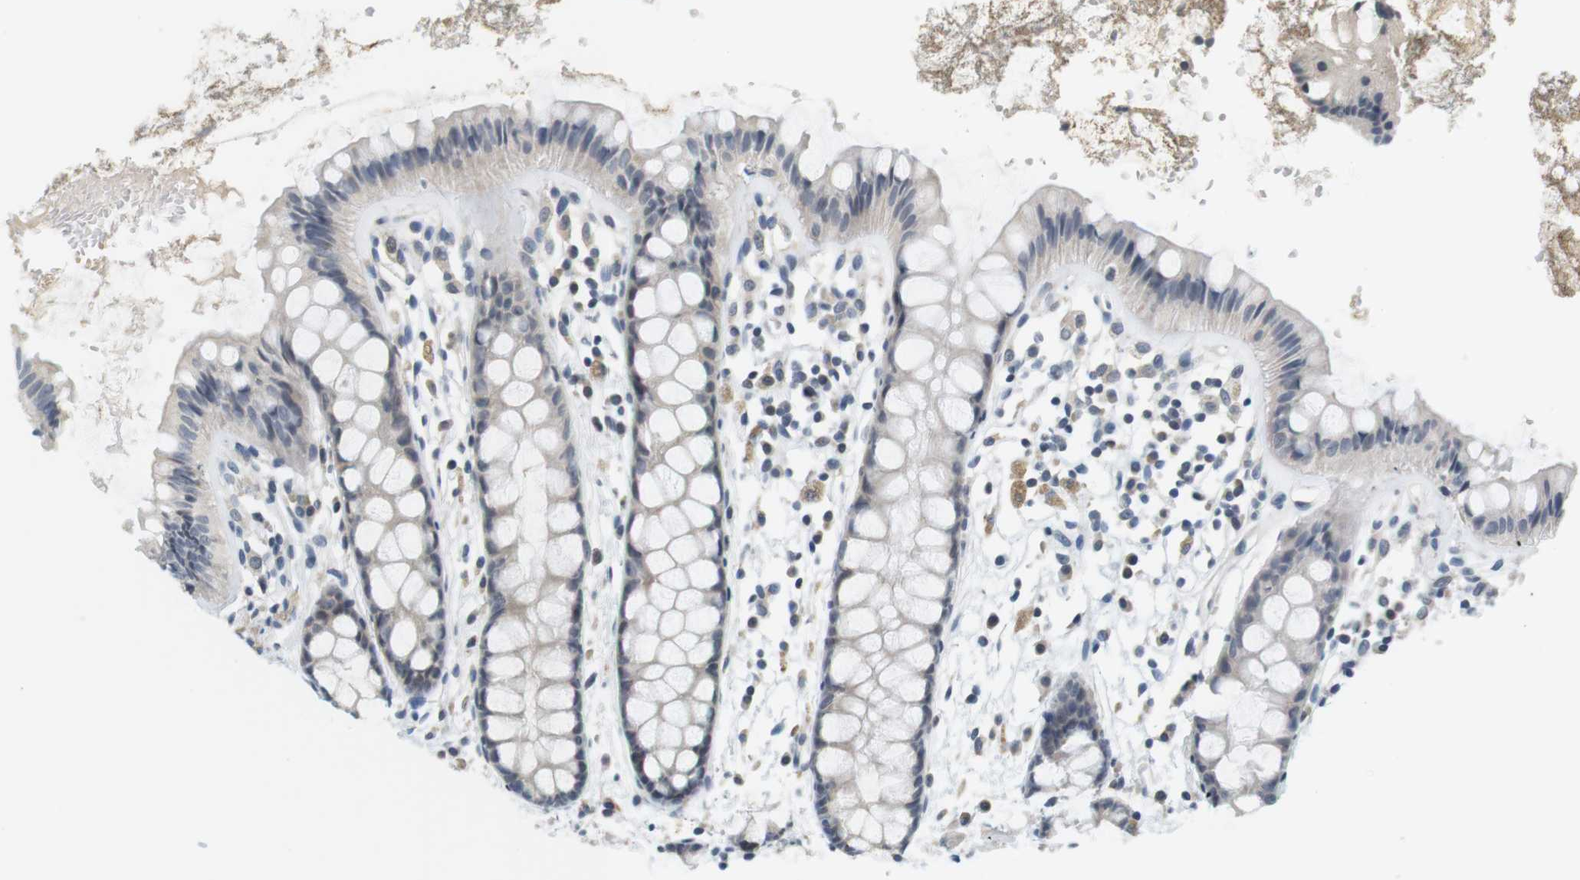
{"staining": {"intensity": "weak", "quantity": "<25%", "location": "cytoplasmic/membranous"}, "tissue": "rectum", "cell_type": "Glandular cells", "image_type": "normal", "snomed": [{"axis": "morphology", "description": "Normal tissue, NOS"}, {"axis": "topography", "description": "Rectum"}], "caption": "DAB immunohistochemical staining of benign rectum displays no significant staining in glandular cells.", "gene": "WNT7A", "patient": {"sex": "female", "age": 66}}